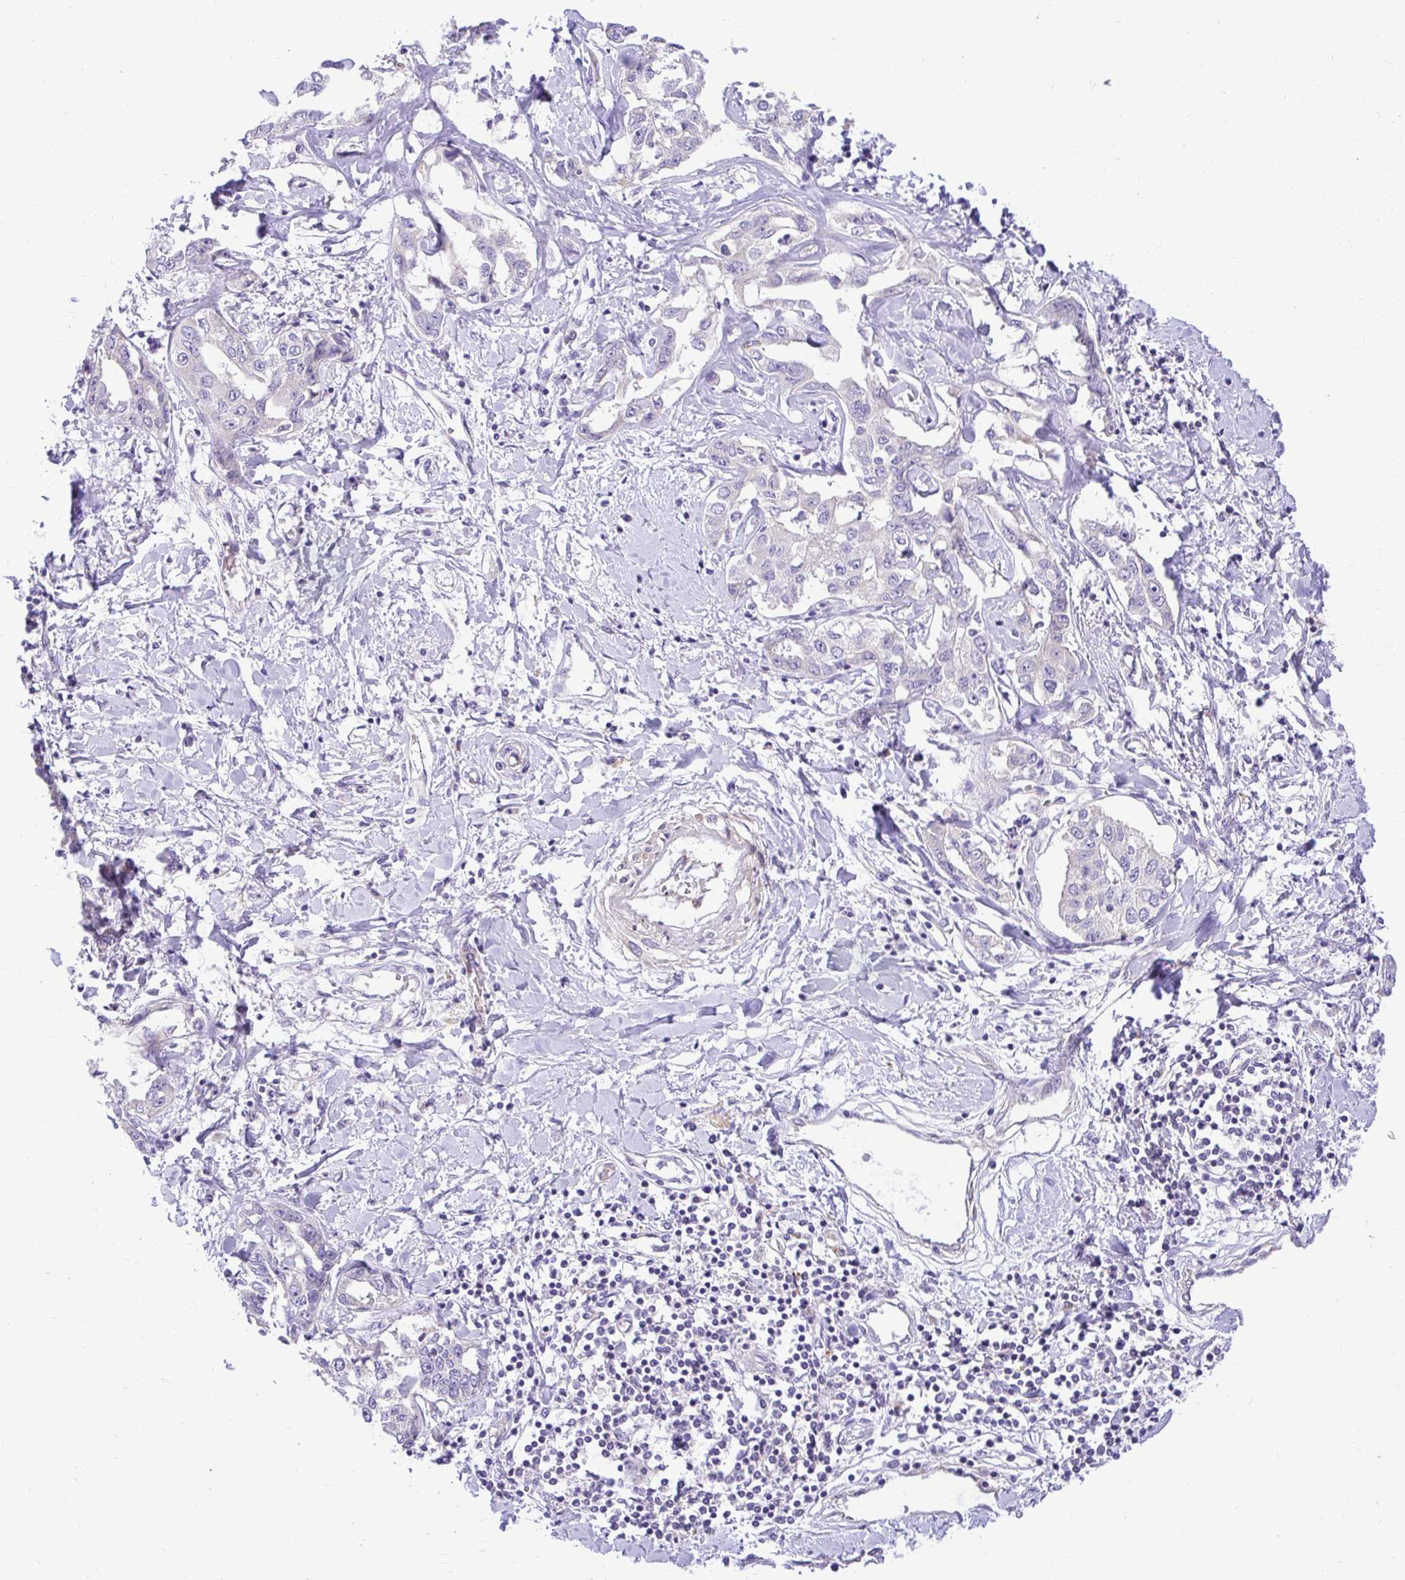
{"staining": {"intensity": "negative", "quantity": "none", "location": "none"}, "tissue": "liver cancer", "cell_type": "Tumor cells", "image_type": "cancer", "snomed": [{"axis": "morphology", "description": "Cholangiocarcinoma"}, {"axis": "topography", "description": "Liver"}], "caption": "Tumor cells are negative for protein expression in human liver cancer (cholangiocarcinoma). (IHC, brightfield microscopy, high magnification).", "gene": "PKN3", "patient": {"sex": "male", "age": 59}}